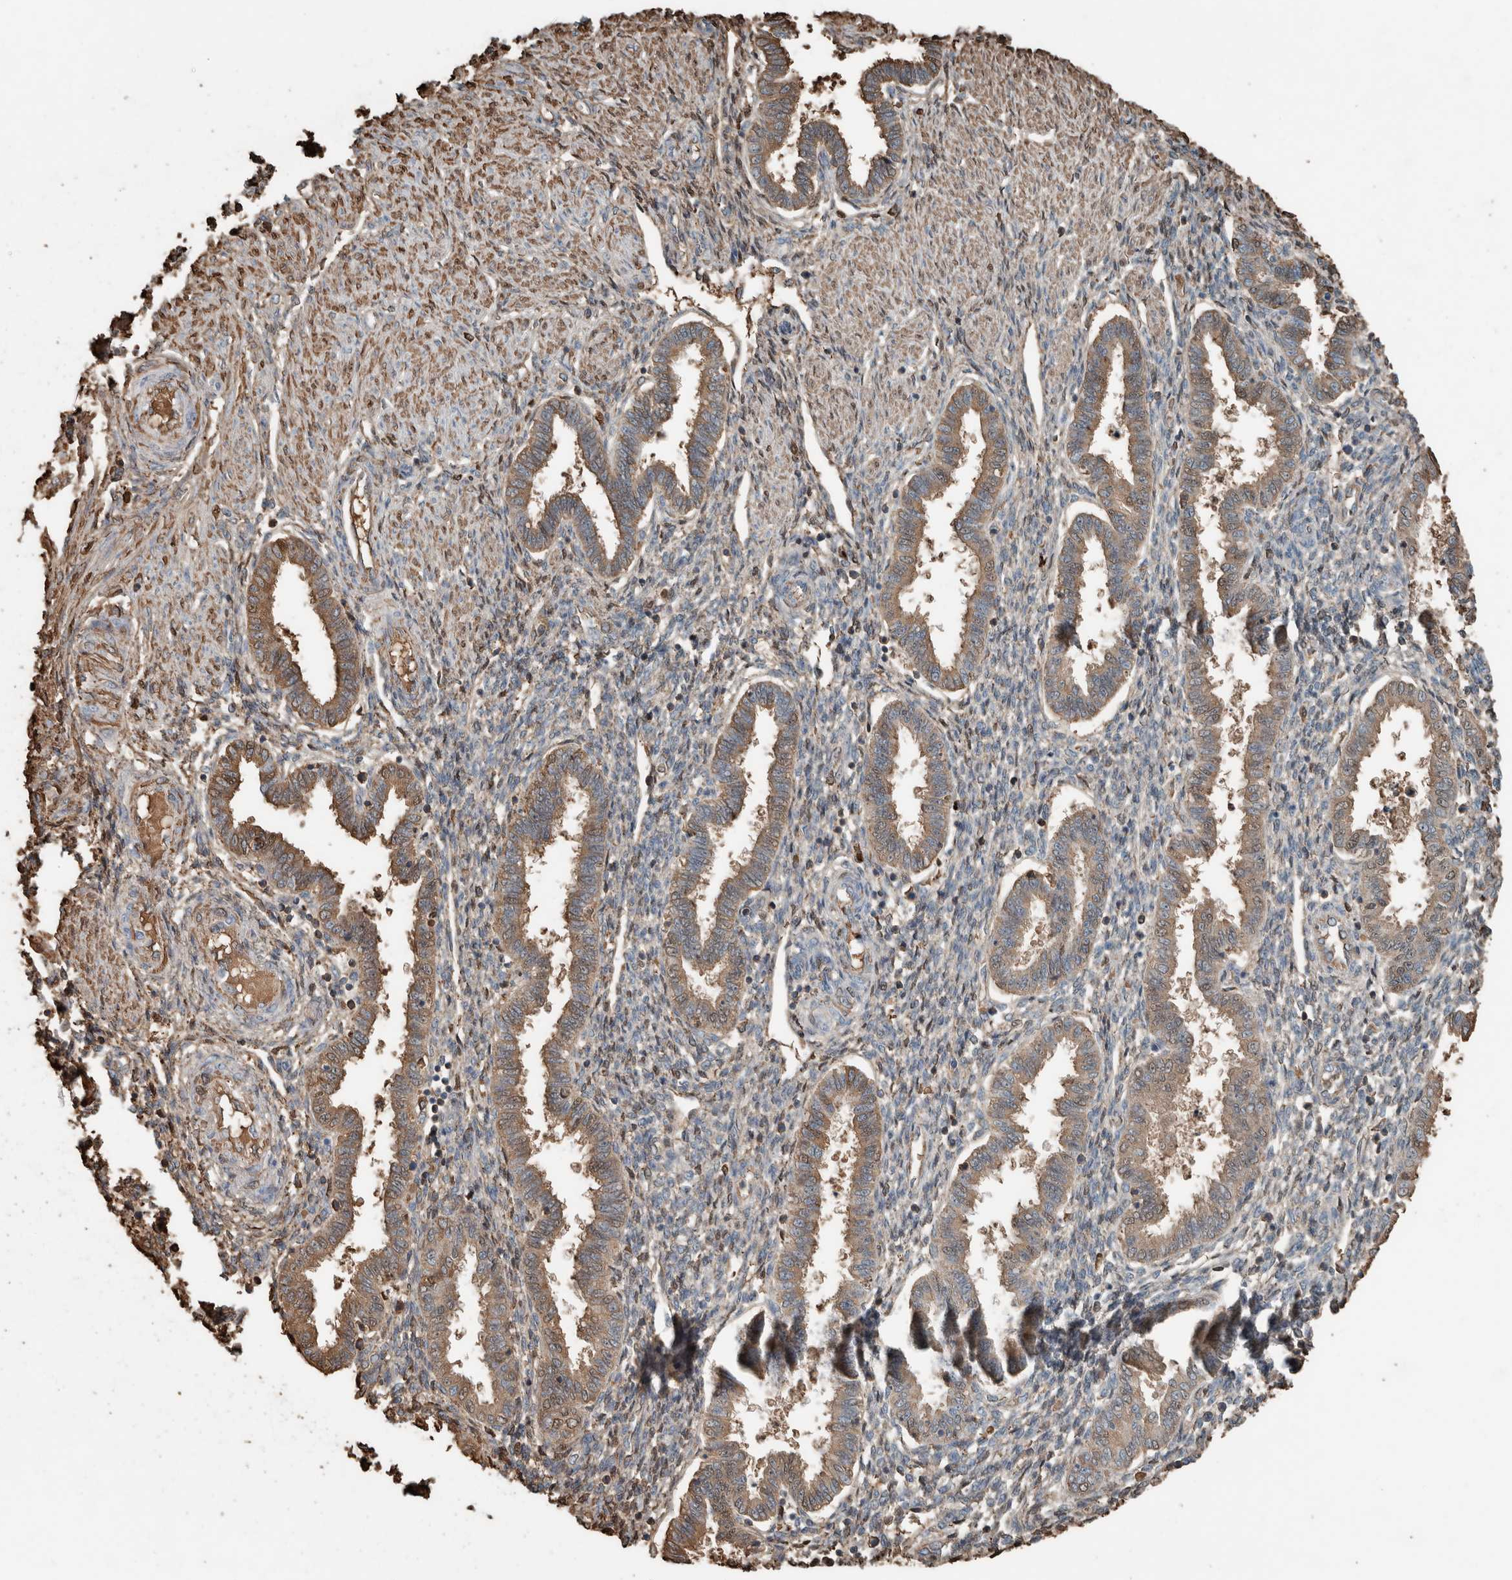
{"staining": {"intensity": "weak", "quantity": "25%-75%", "location": "cytoplasmic/membranous"}, "tissue": "endometrium", "cell_type": "Cells in endometrial stroma", "image_type": "normal", "snomed": [{"axis": "morphology", "description": "Normal tissue, NOS"}, {"axis": "topography", "description": "Endometrium"}], "caption": "This image shows immunohistochemistry (IHC) staining of benign endometrium, with low weak cytoplasmic/membranous expression in about 25%-75% of cells in endometrial stroma.", "gene": "USP34", "patient": {"sex": "female", "age": 33}}